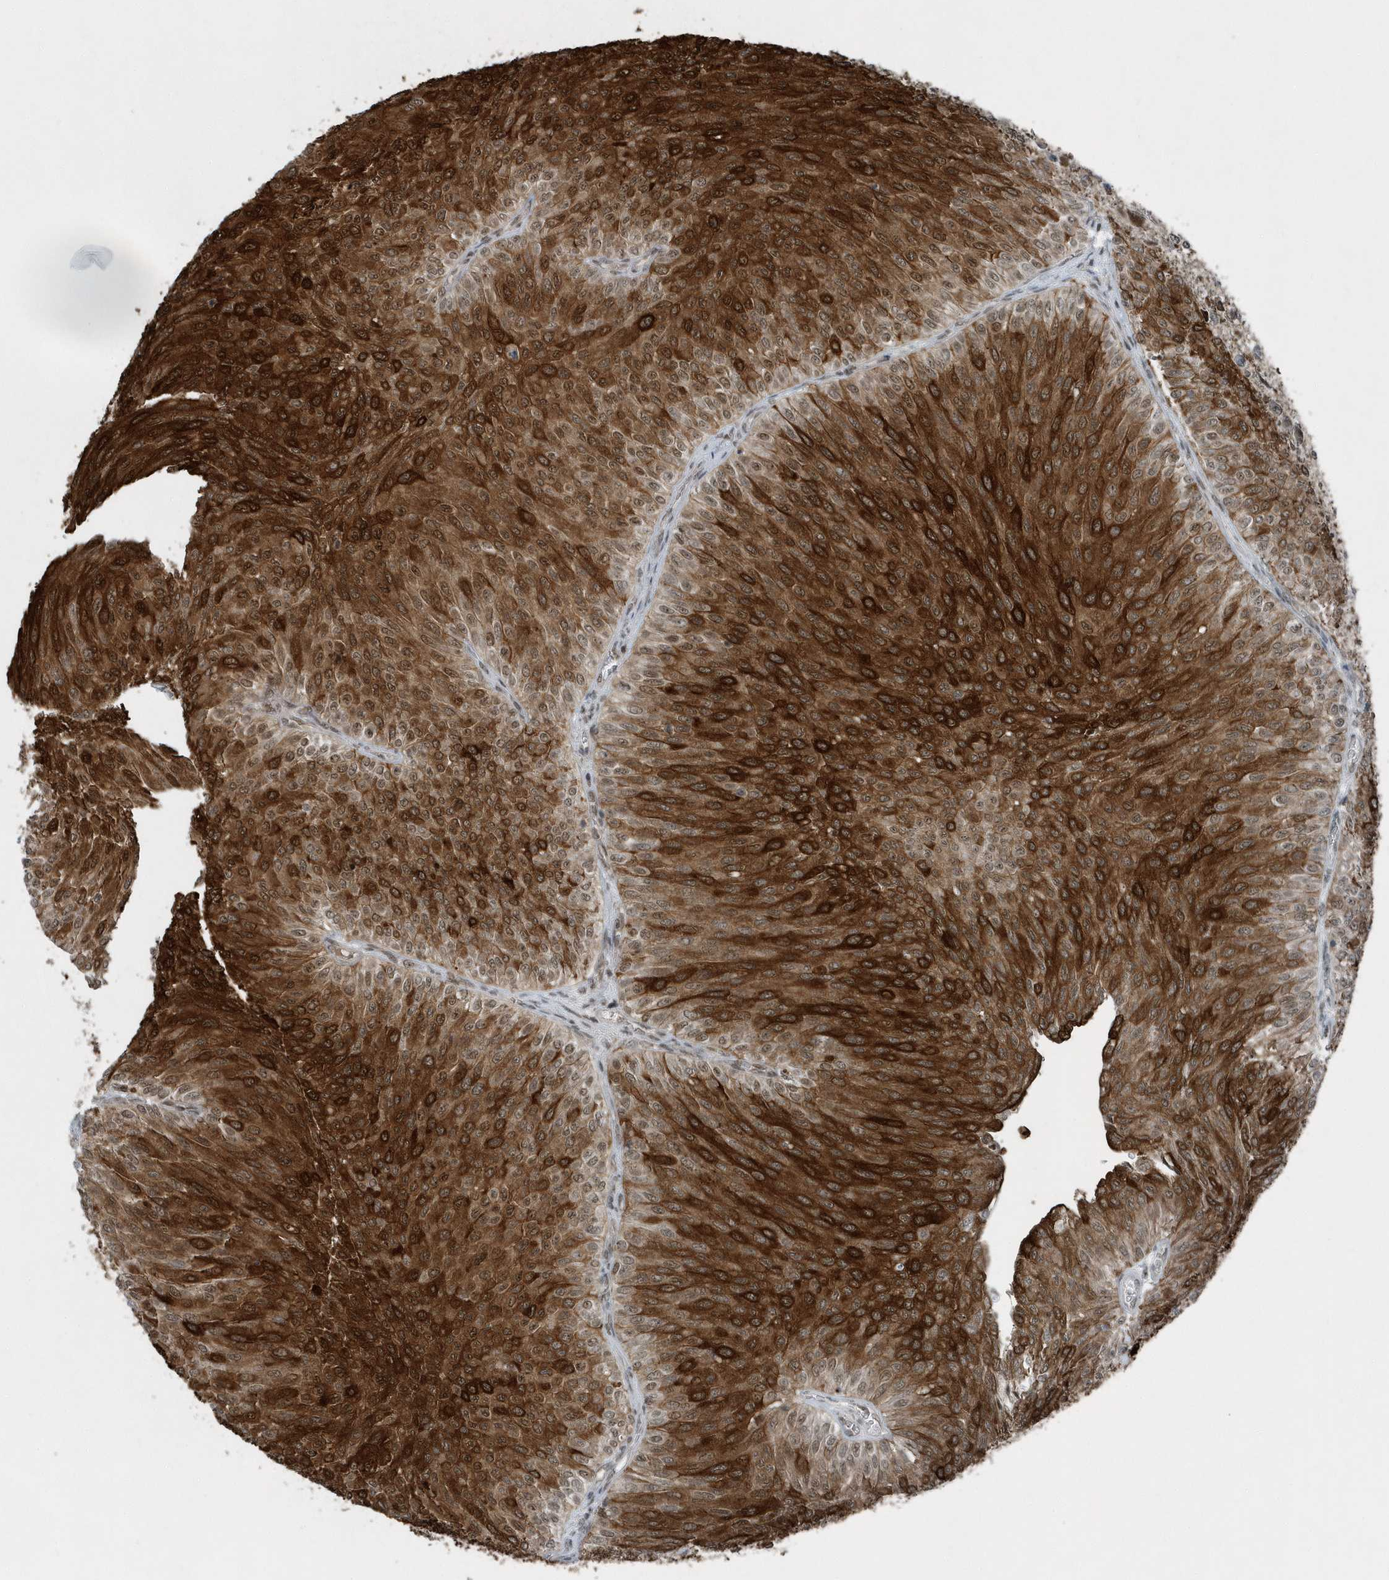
{"staining": {"intensity": "strong", "quantity": ">75%", "location": "cytoplasmic/membranous,nuclear"}, "tissue": "urothelial cancer", "cell_type": "Tumor cells", "image_type": "cancer", "snomed": [{"axis": "morphology", "description": "Urothelial carcinoma, Low grade"}, {"axis": "topography", "description": "Urinary bladder"}], "caption": "High-power microscopy captured an immunohistochemistry image of urothelial cancer, revealing strong cytoplasmic/membranous and nuclear staining in approximately >75% of tumor cells. The staining was performed using DAB to visualize the protein expression in brown, while the nuclei were stained in blue with hematoxylin (Magnification: 20x).", "gene": "YTHDC1", "patient": {"sex": "male", "age": 78}}